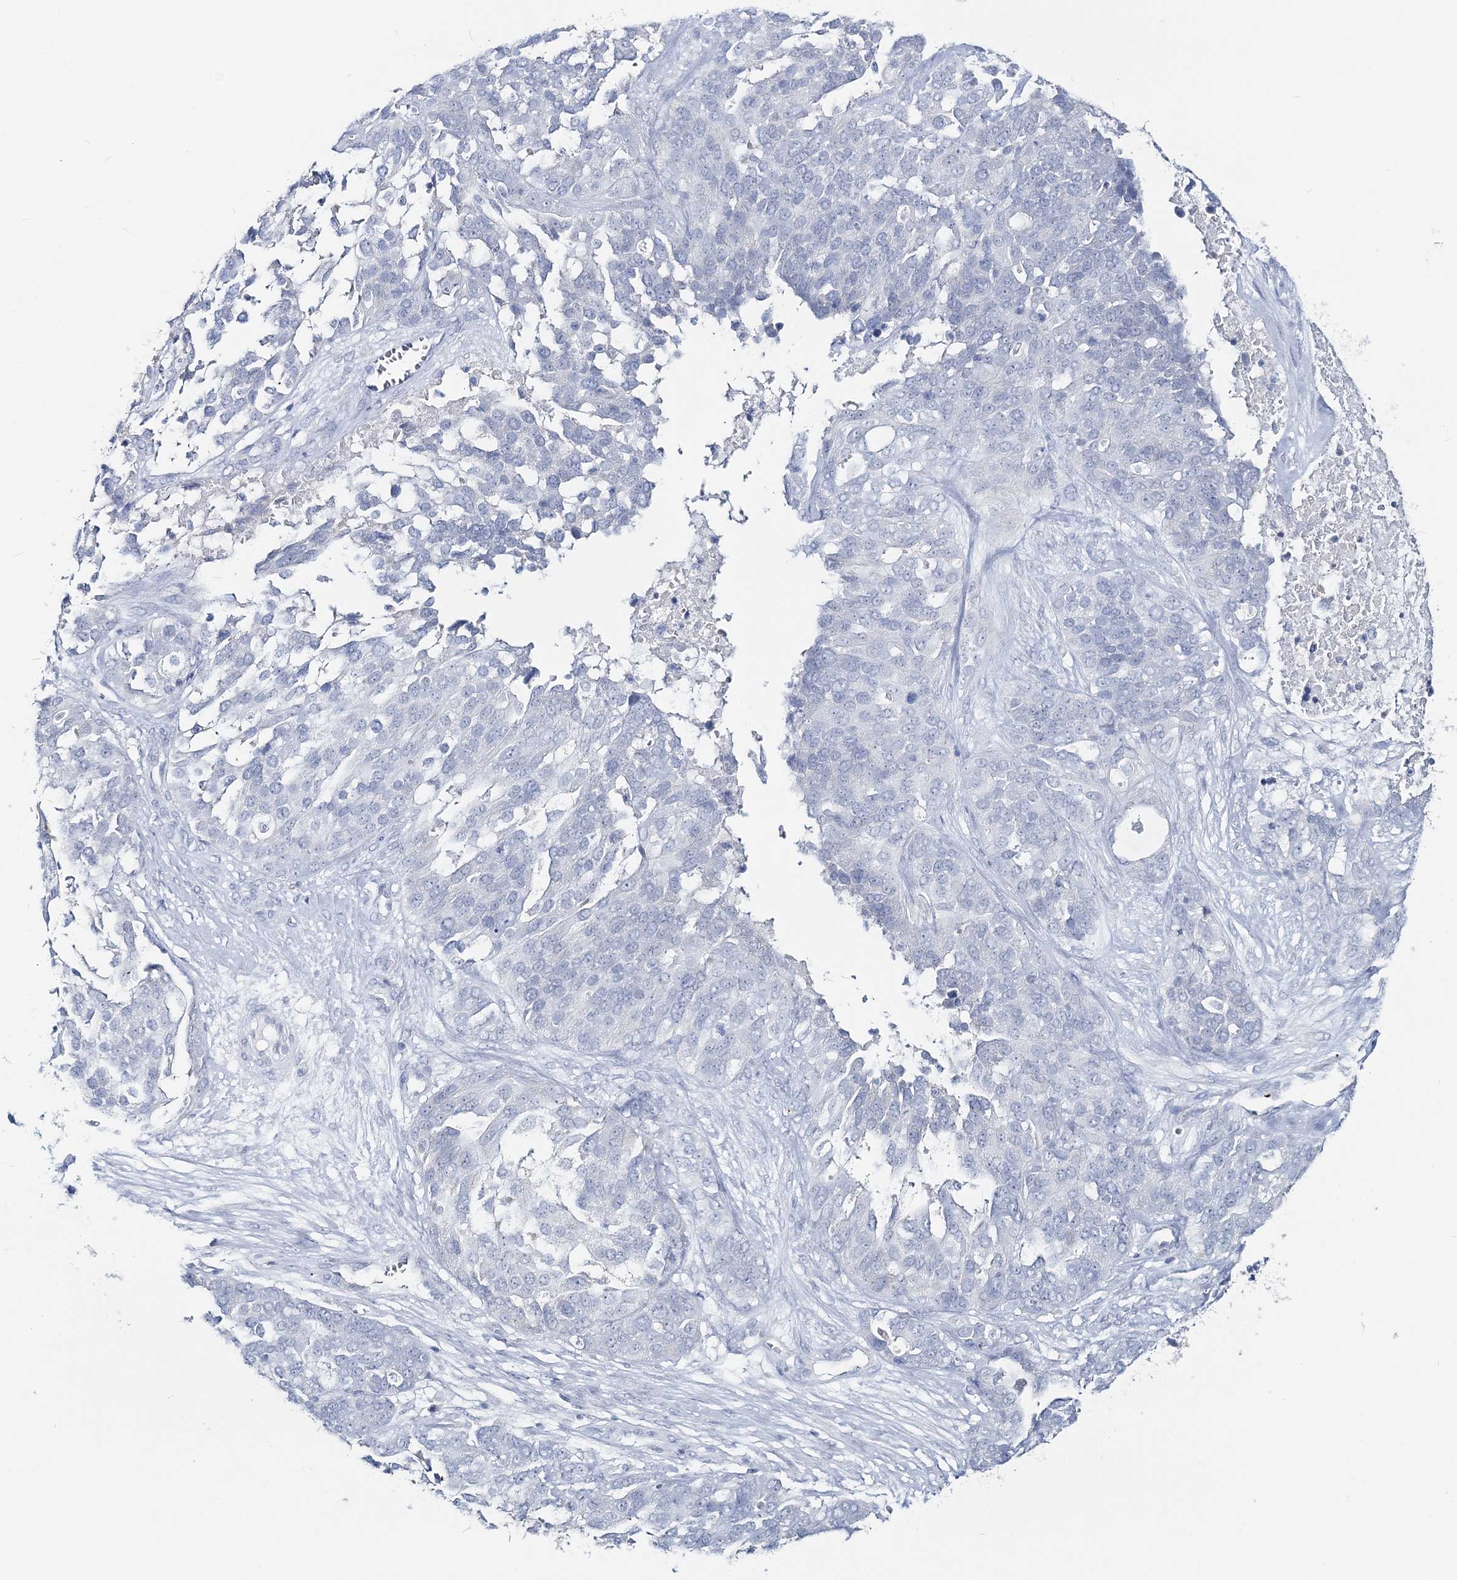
{"staining": {"intensity": "negative", "quantity": "none", "location": "none"}, "tissue": "ovarian cancer", "cell_type": "Tumor cells", "image_type": "cancer", "snomed": [{"axis": "morphology", "description": "Cystadenocarcinoma, serous, NOS"}, {"axis": "topography", "description": "Ovary"}], "caption": "Image shows no significant protein expression in tumor cells of ovarian serous cystadenocarcinoma. The staining was performed using DAB to visualize the protein expression in brown, while the nuclei were stained in blue with hematoxylin (Magnification: 20x).", "gene": "CYP3A4", "patient": {"sex": "female", "age": 44}}